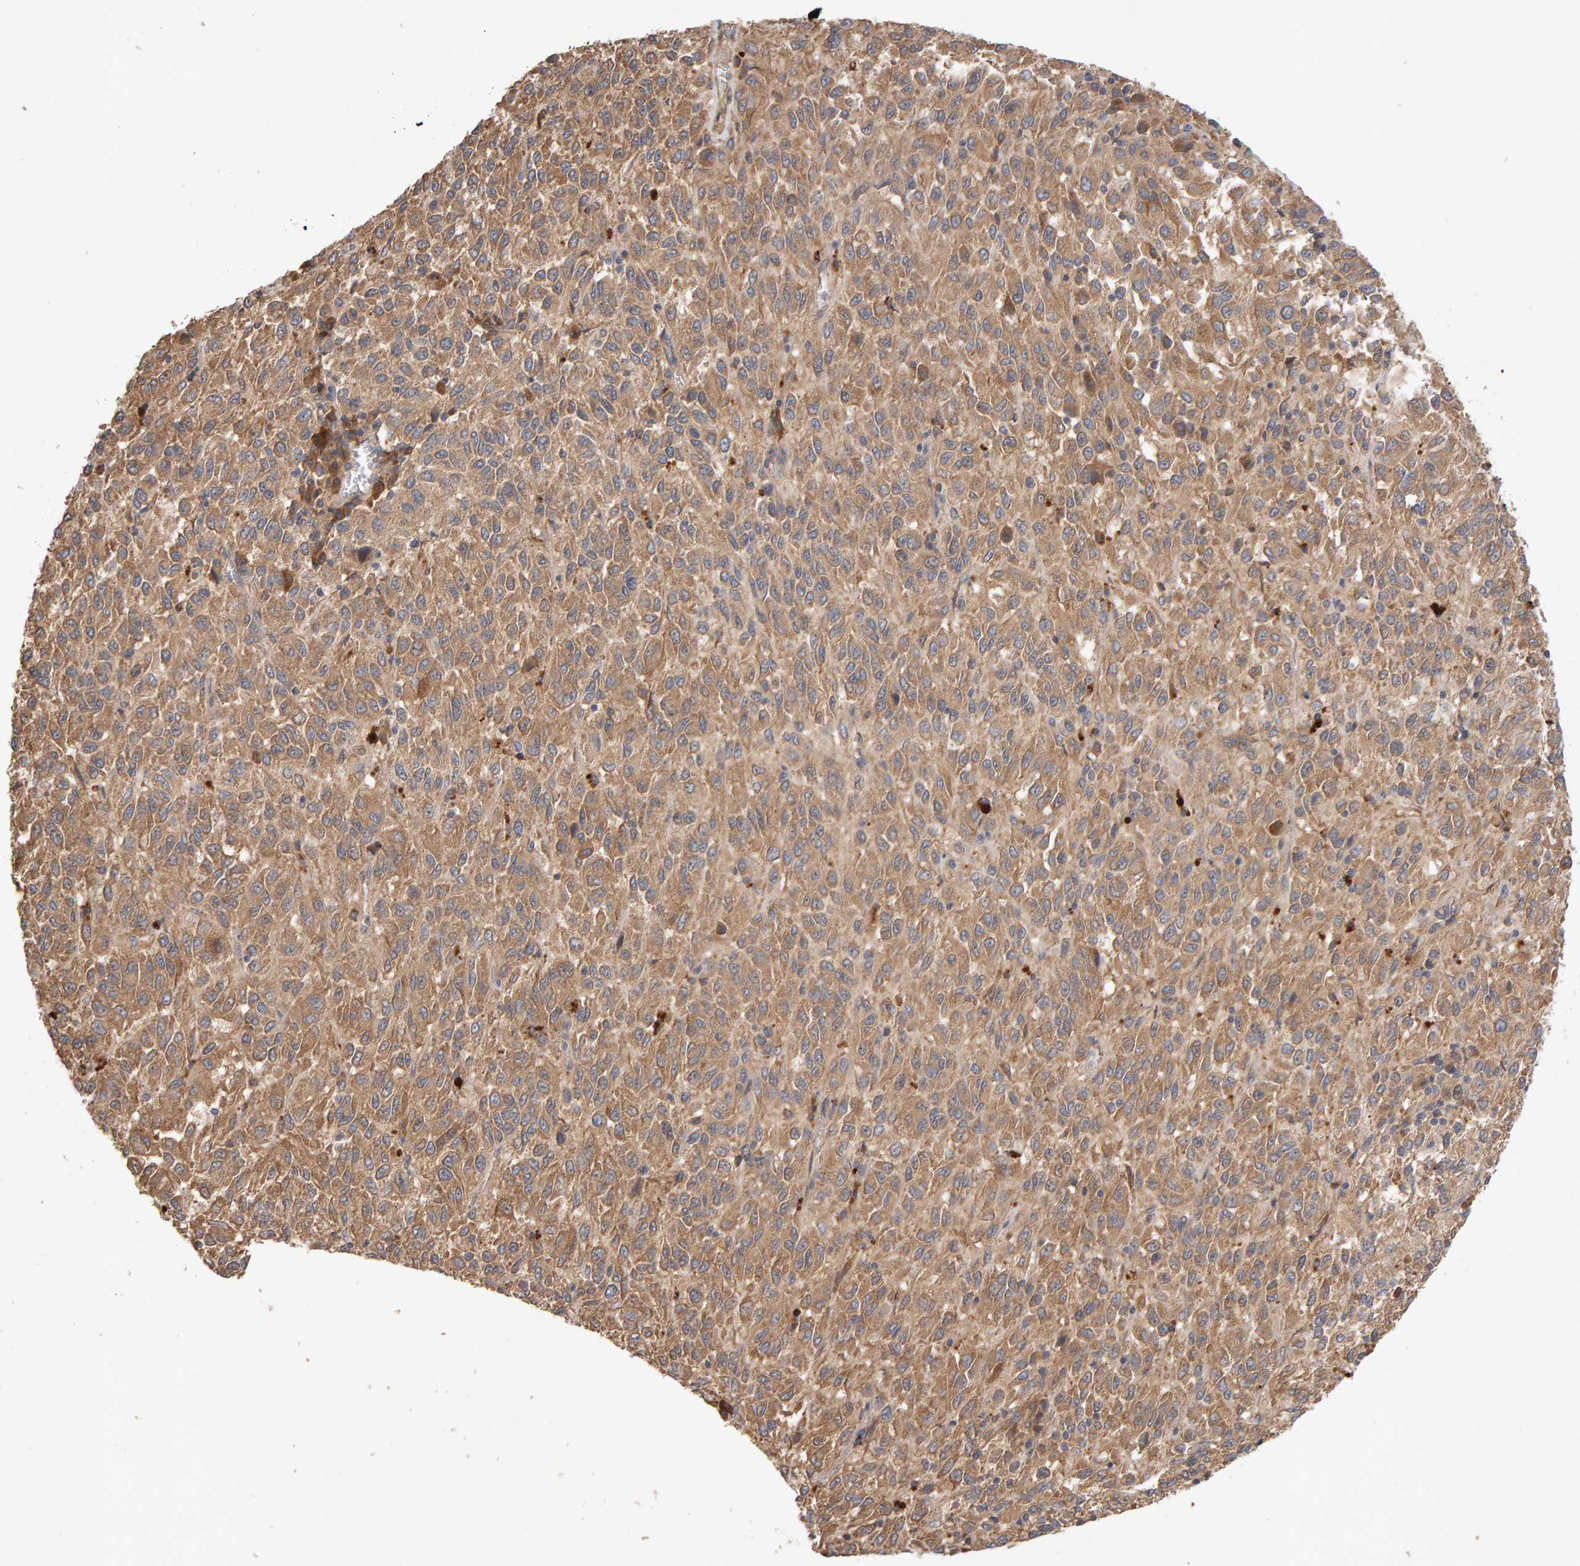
{"staining": {"intensity": "moderate", "quantity": ">75%", "location": "cytoplasmic/membranous"}, "tissue": "melanoma", "cell_type": "Tumor cells", "image_type": "cancer", "snomed": [{"axis": "morphology", "description": "Malignant melanoma, Metastatic site"}, {"axis": "topography", "description": "Lung"}], "caption": "High-power microscopy captured an IHC micrograph of malignant melanoma (metastatic site), revealing moderate cytoplasmic/membranous positivity in approximately >75% of tumor cells.", "gene": "RNF19A", "patient": {"sex": "male", "age": 64}}